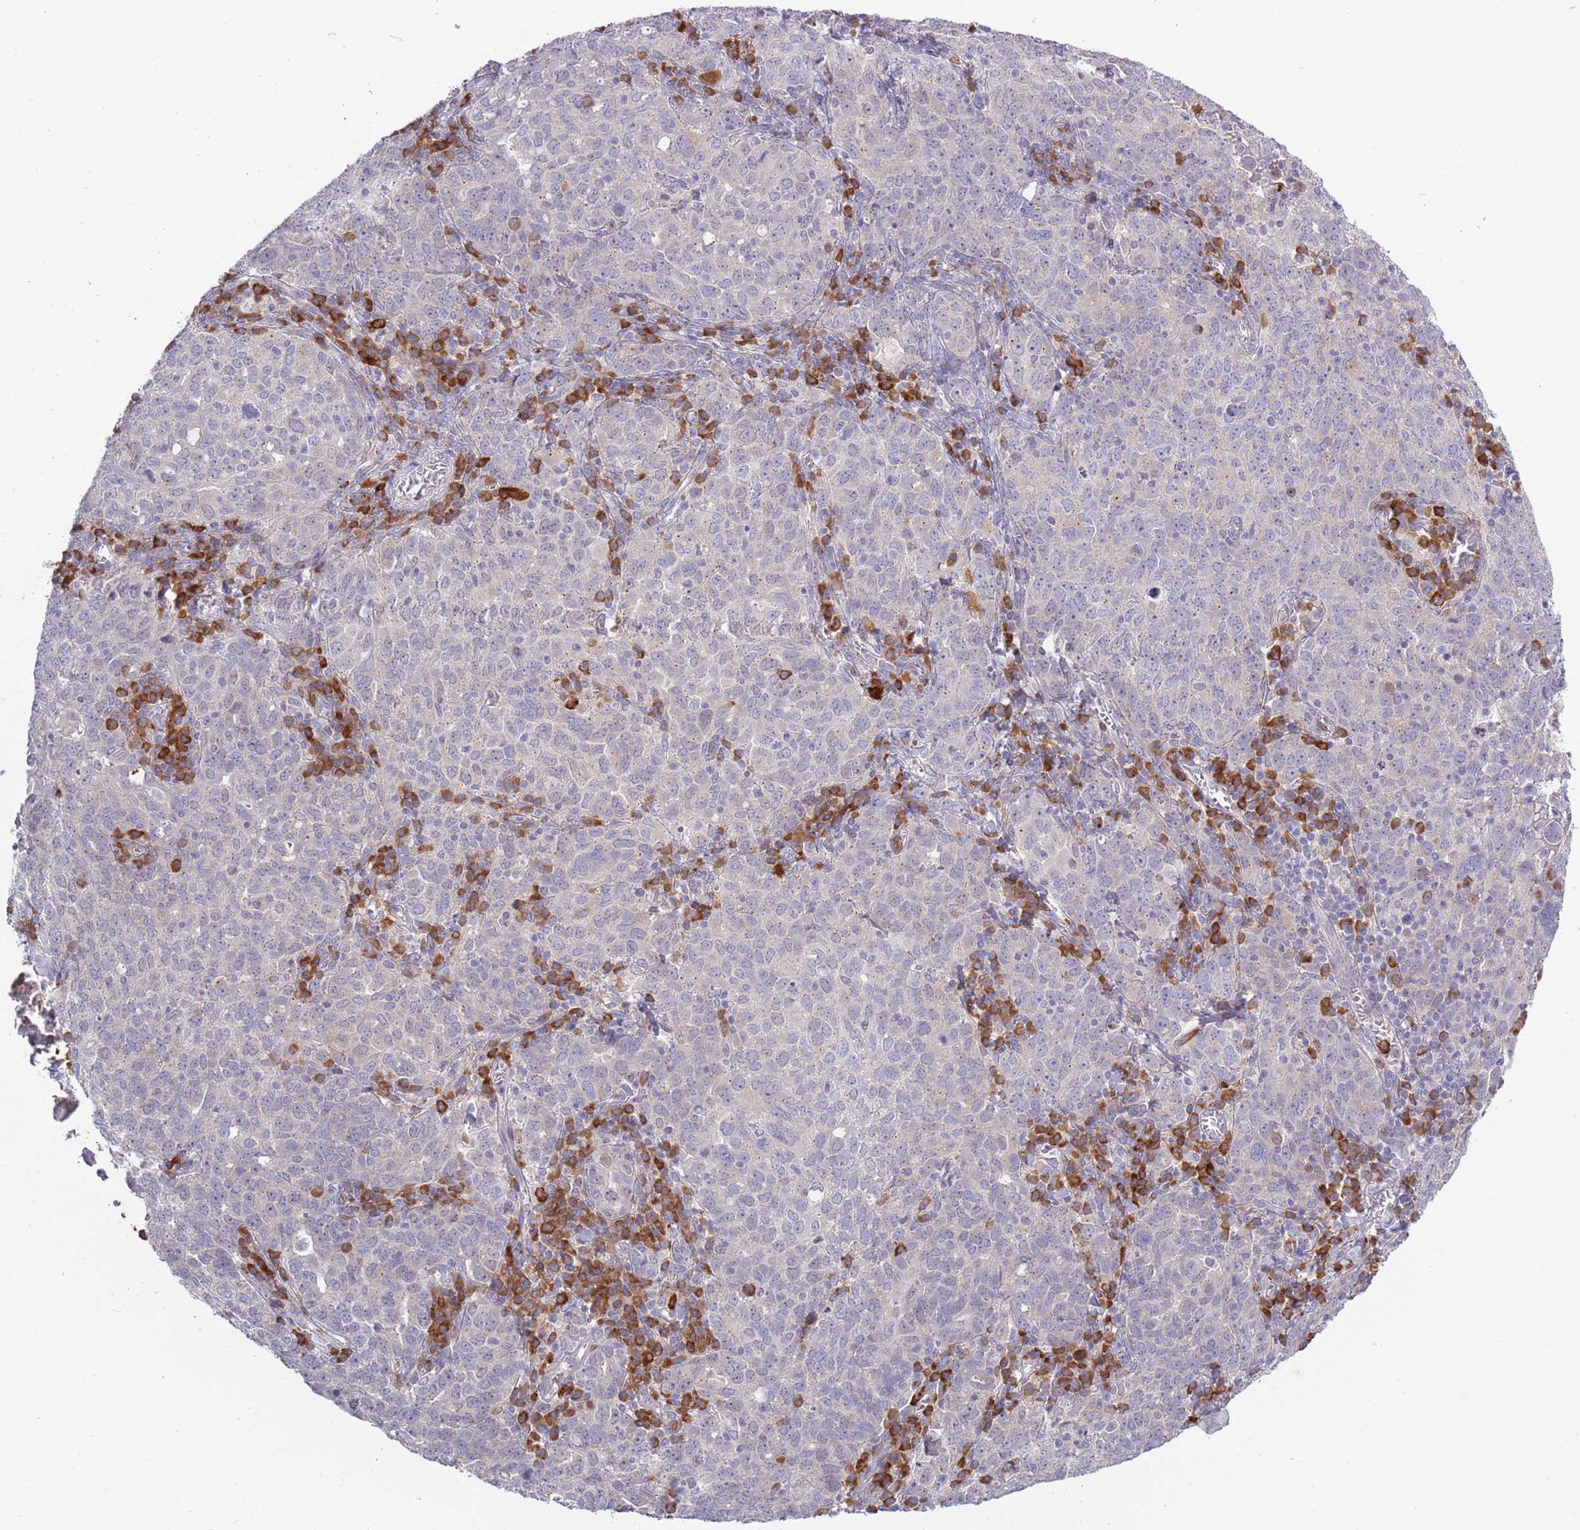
{"staining": {"intensity": "negative", "quantity": "none", "location": "none"}, "tissue": "ovarian cancer", "cell_type": "Tumor cells", "image_type": "cancer", "snomed": [{"axis": "morphology", "description": "Carcinoma, endometroid"}, {"axis": "topography", "description": "Ovary"}], "caption": "There is no significant expression in tumor cells of ovarian endometroid carcinoma.", "gene": "LTB", "patient": {"sex": "female", "age": 62}}